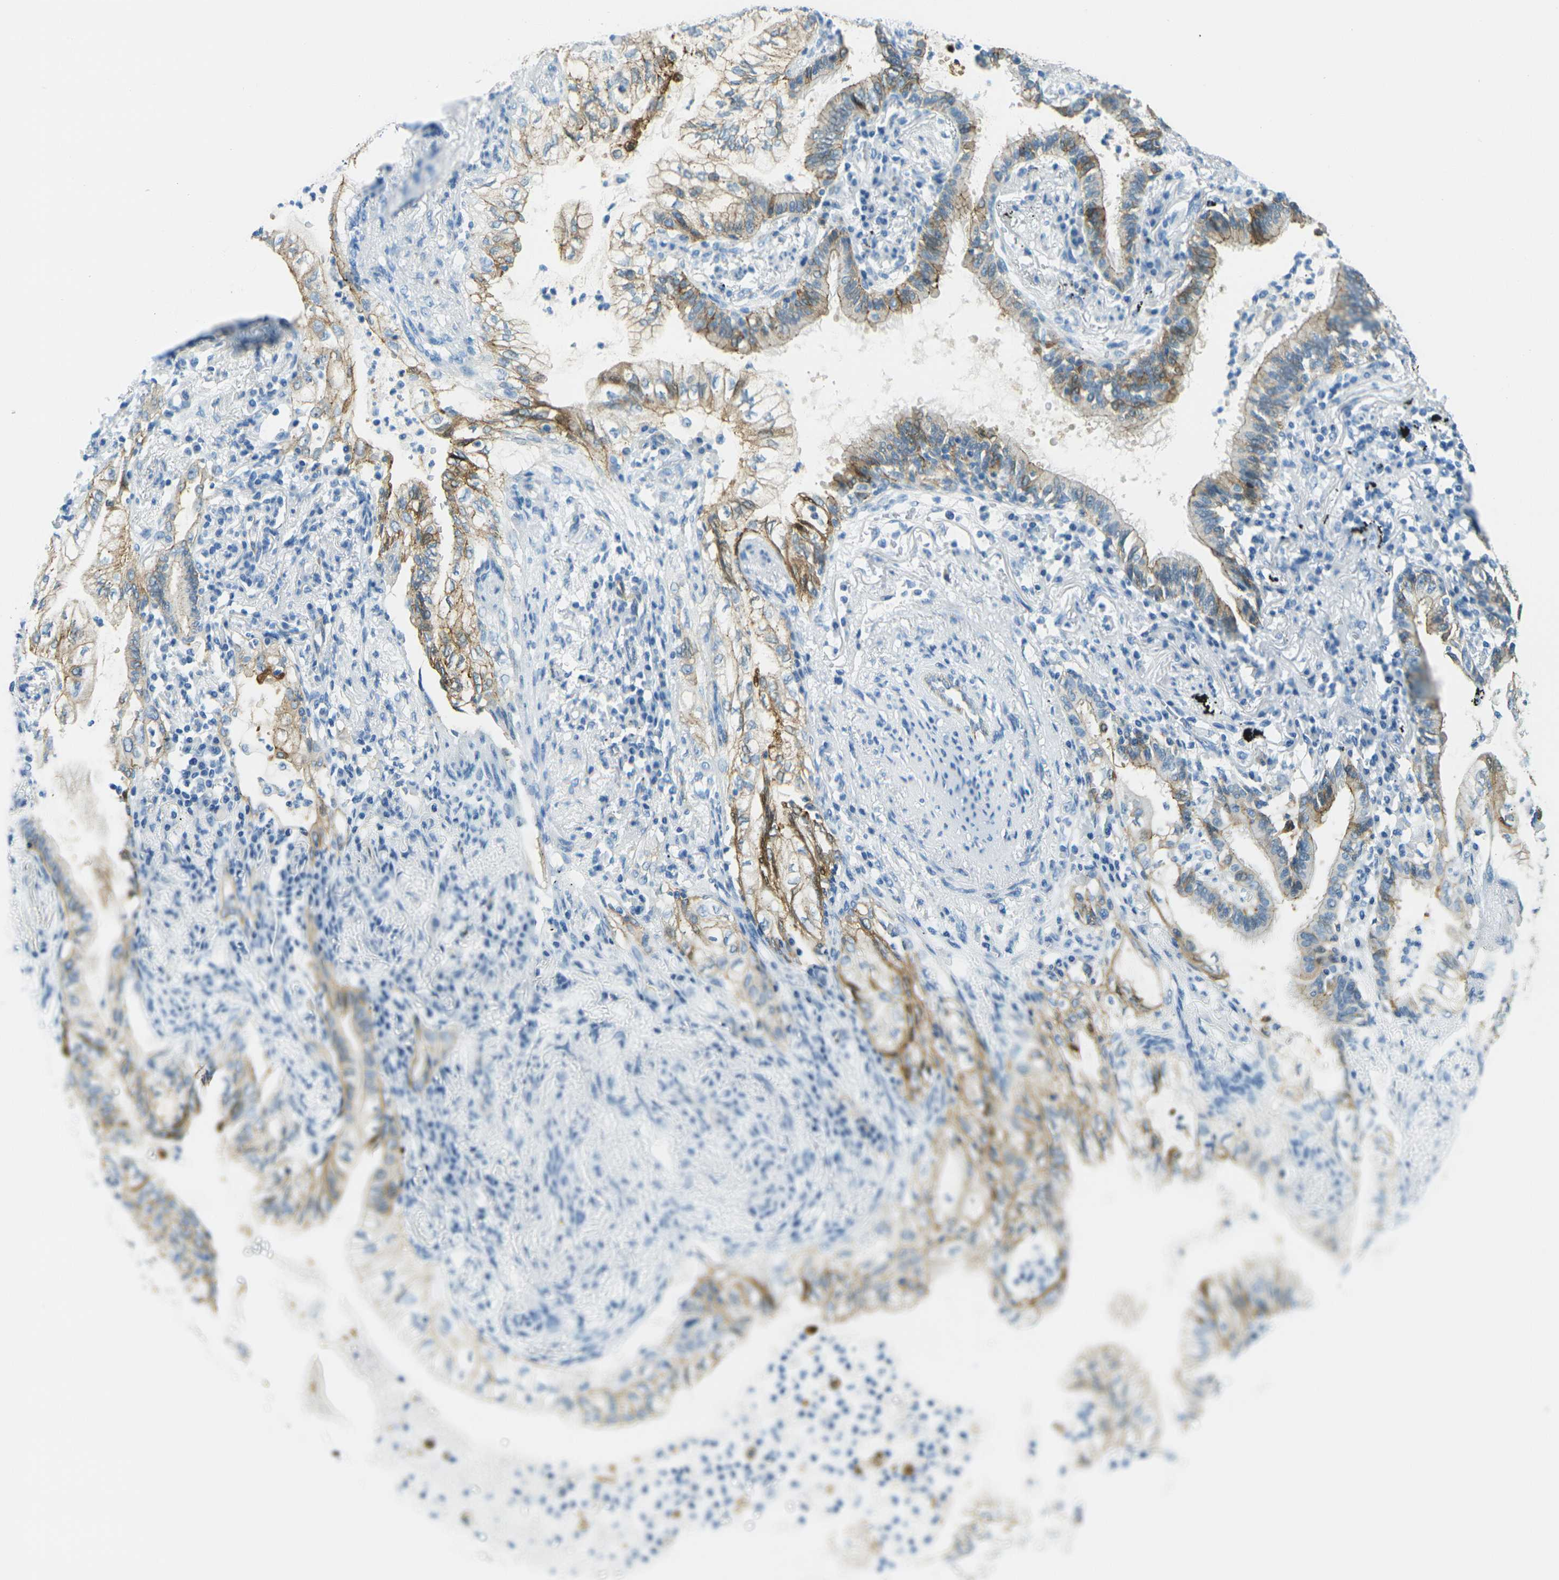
{"staining": {"intensity": "moderate", "quantity": ">75%", "location": "cytoplasmic/membranous"}, "tissue": "lung cancer", "cell_type": "Tumor cells", "image_type": "cancer", "snomed": [{"axis": "morphology", "description": "Normal tissue, NOS"}, {"axis": "morphology", "description": "Adenocarcinoma, NOS"}, {"axis": "topography", "description": "Bronchus"}, {"axis": "topography", "description": "Lung"}], "caption": "A histopathology image showing moderate cytoplasmic/membranous staining in about >75% of tumor cells in lung cancer, as visualized by brown immunohistochemical staining.", "gene": "OCLN", "patient": {"sex": "female", "age": 70}}